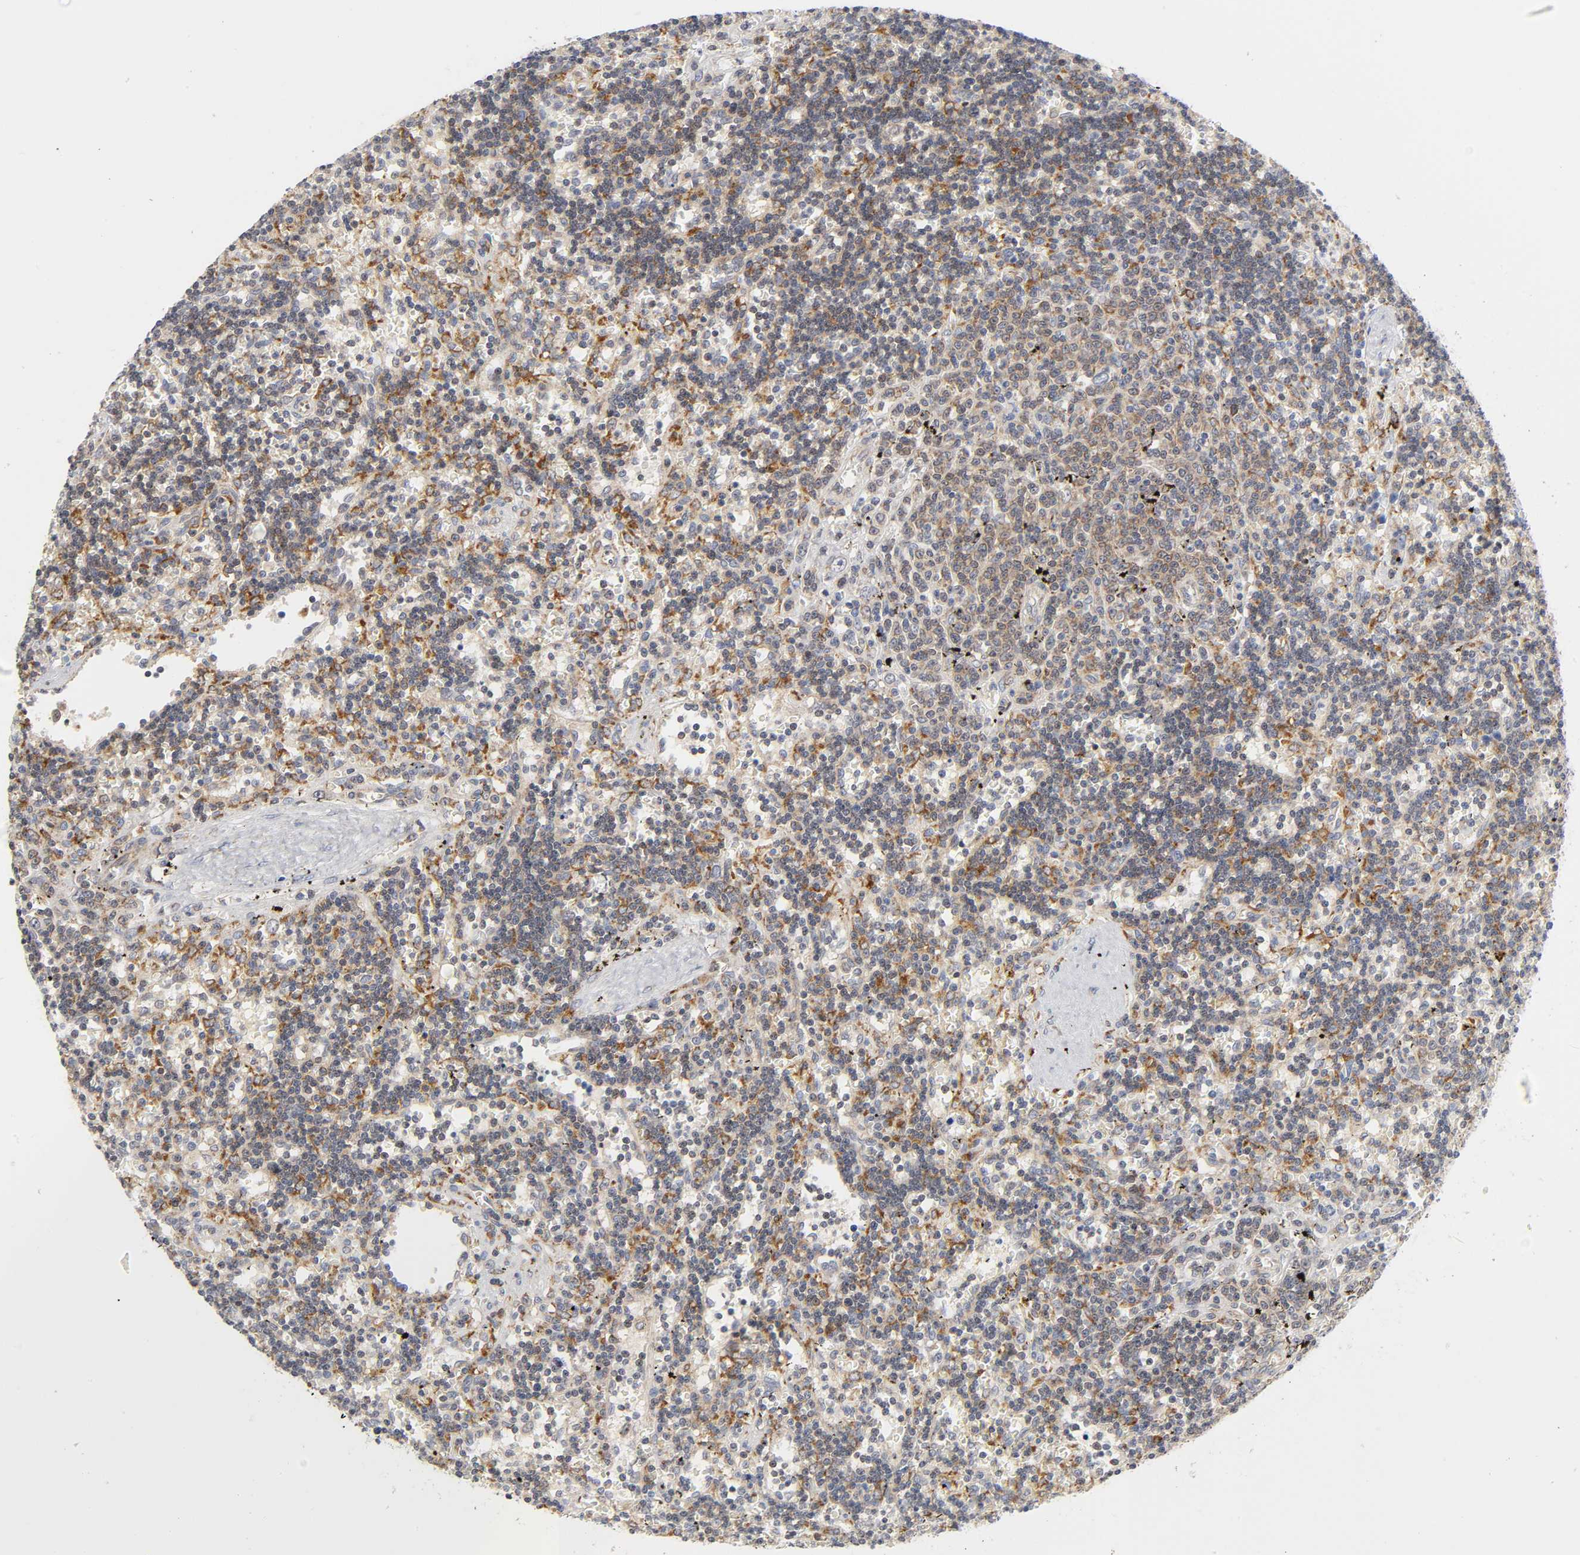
{"staining": {"intensity": "weak", "quantity": "25%-75%", "location": "cytoplasmic/membranous"}, "tissue": "lymphoma", "cell_type": "Tumor cells", "image_type": "cancer", "snomed": [{"axis": "morphology", "description": "Malignant lymphoma, non-Hodgkin's type, Low grade"}, {"axis": "topography", "description": "Spleen"}], "caption": "IHC photomicrograph of human low-grade malignant lymphoma, non-Hodgkin's type stained for a protein (brown), which reveals low levels of weak cytoplasmic/membranous positivity in approximately 25%-75% of tumor cells.", "gene": "BAX", "patient": {"sex": "male", "age": 60}}